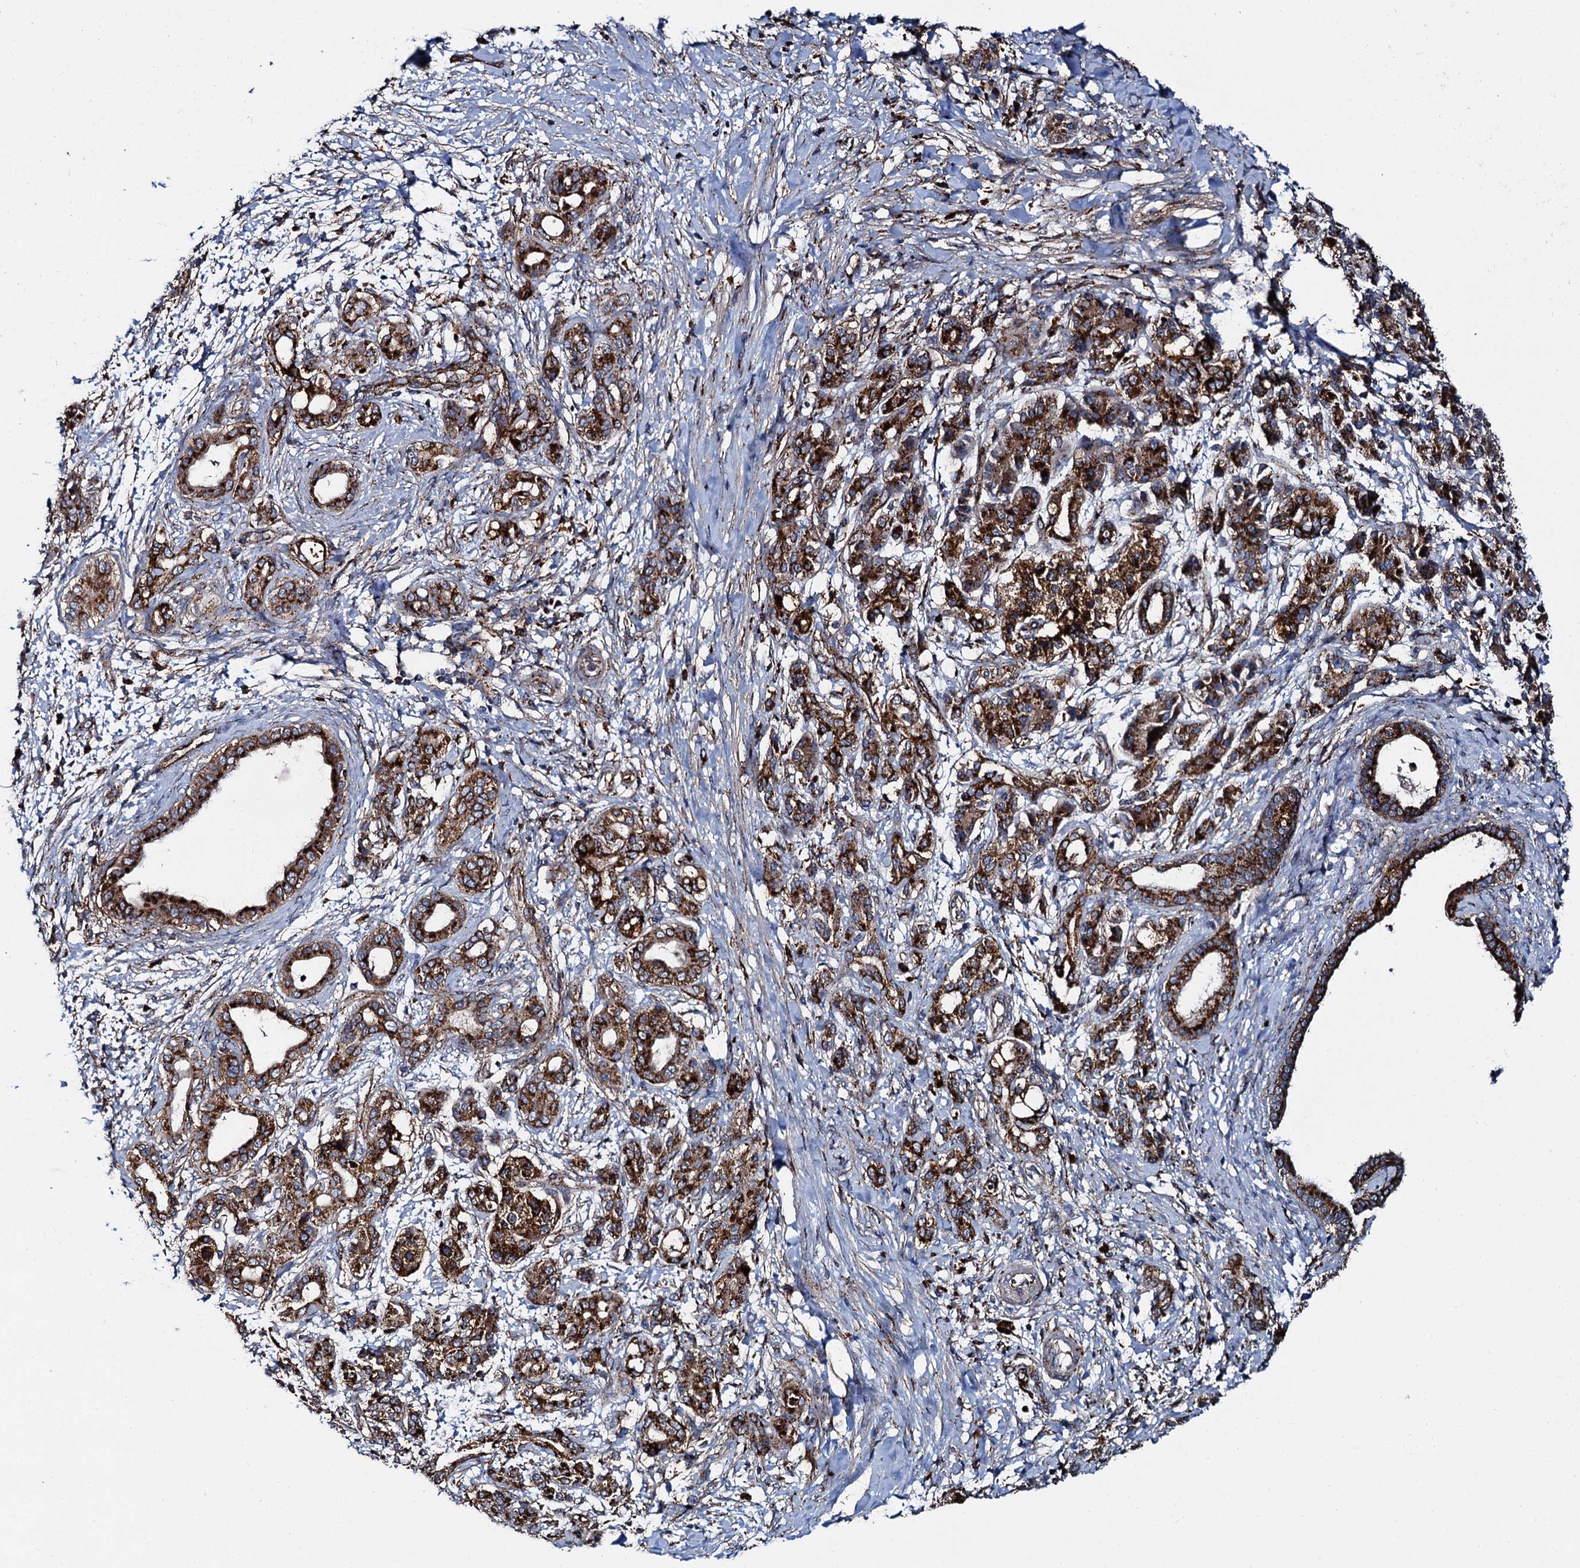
{"staining": {"intensity": "strong", "quantity": ">75%", "location": "cytoplasmic/membranous"}, "tissue": "pancreatic cancer", "cell_type": "Tumor cells", "image_type": "cancer", "snomed": [{"axis": "morphology", "description": "Adenocarcinoma, NOS"}, {"axis": "topography", "description": "Pancreas"}], "caption": "Immunohistochemistry (IHC) of human adenocarcinoma (pancreatic) exhibits high levels of strong cytoplasmic/membranous positivity in approximately >75% of tumor cells. The protein is shown in brown color, while the nuclei are stained blue.", "gene": "GBA1", "patient": {"sex": "female", "age": 55}}